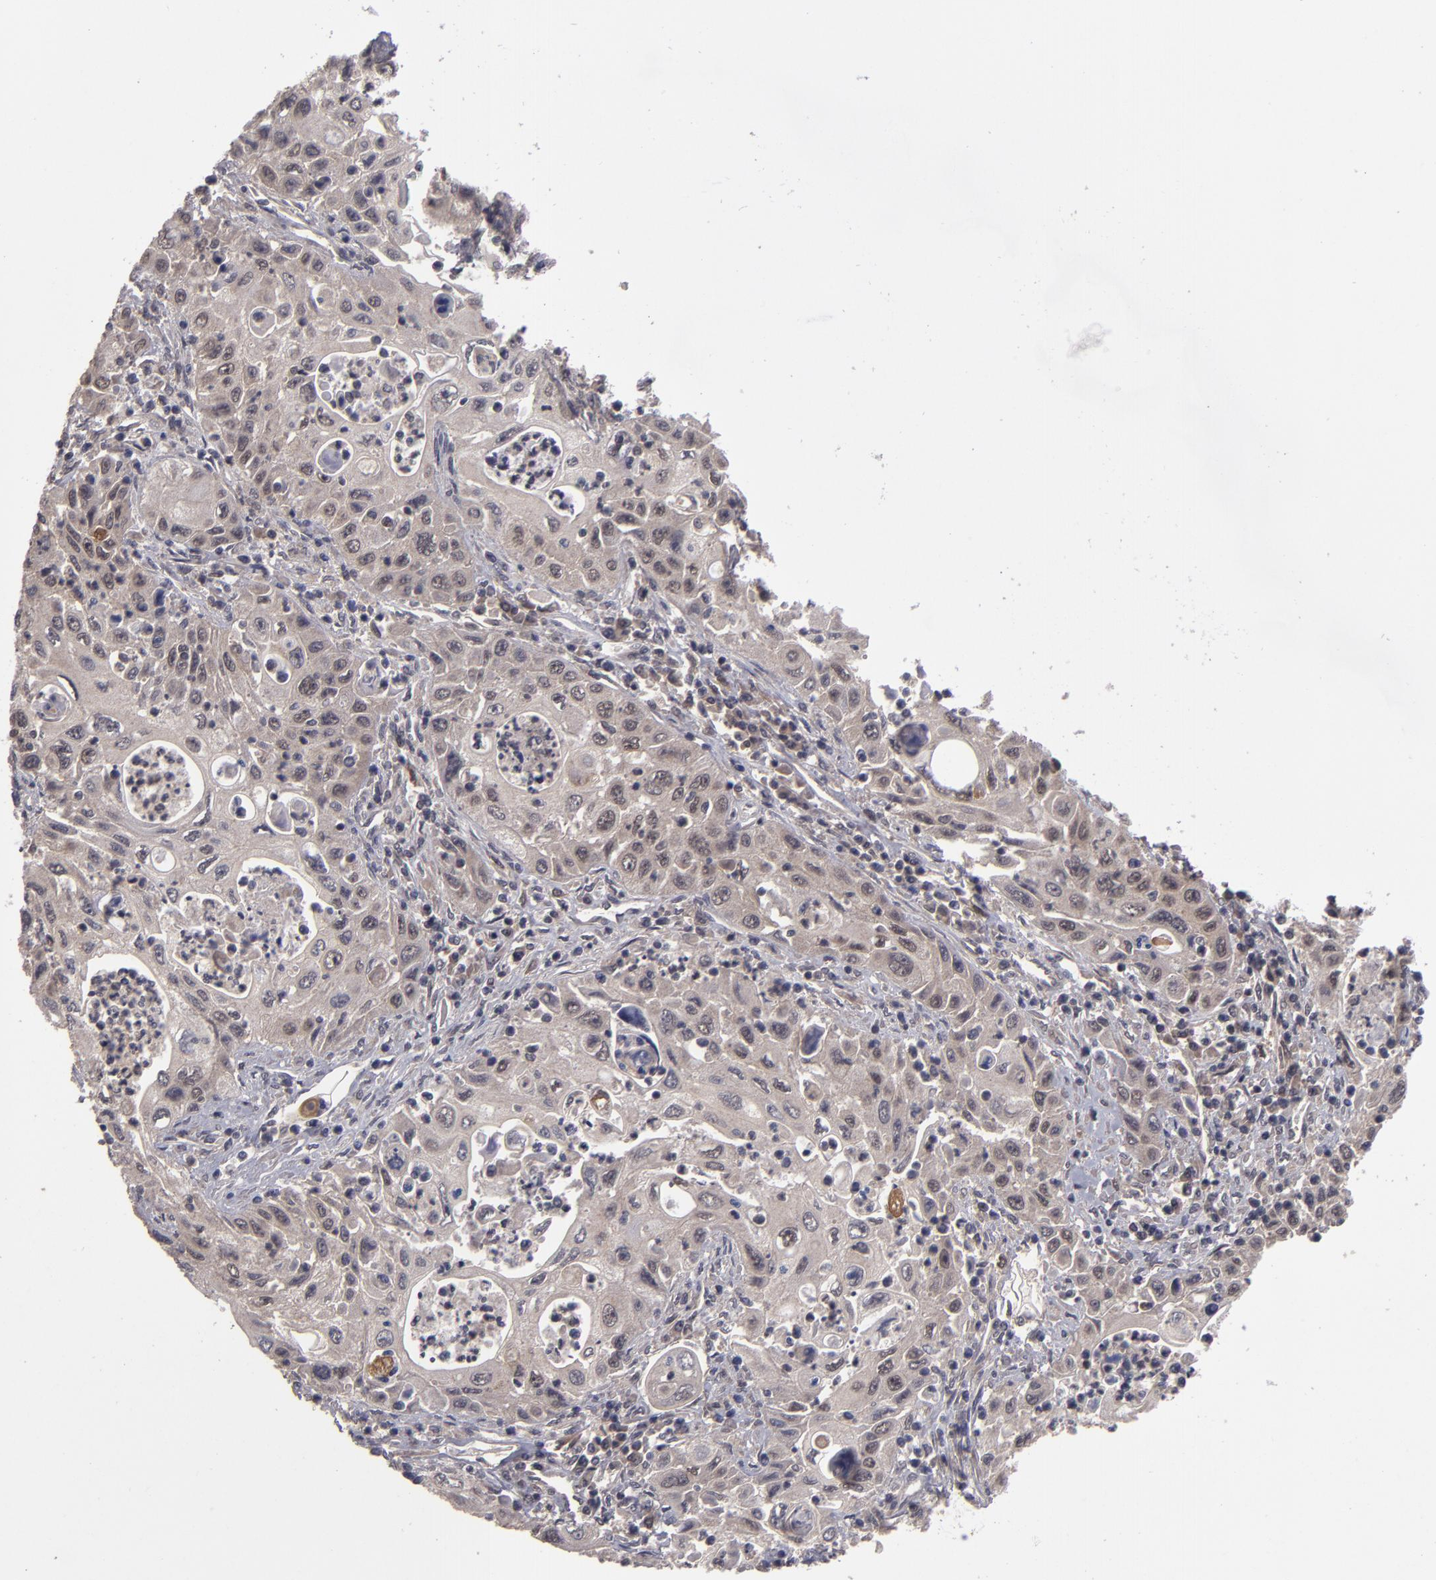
{"staining": {"intensity": "moderate", "quantity": ">75%", "location": "cytoplasmic/membranous"}, "tissue": "pancreatic cancer", "cell_type": "Tumor cells", "image_type": "cancer", "snomed": [{"axis": "morphology", "description": "Adenocarcinoma, NOS"}, {"axis": "topography", "description": "Pancreas"}], "caption": "A medium amount of moderate cytoplasmic/membranous staining is seen in about >75% of tumor cells in pancreatic cancer (adenocarcinoma) tissue.", "gene": "TYMS", "patient": {"sex": "male", "age": 70}}